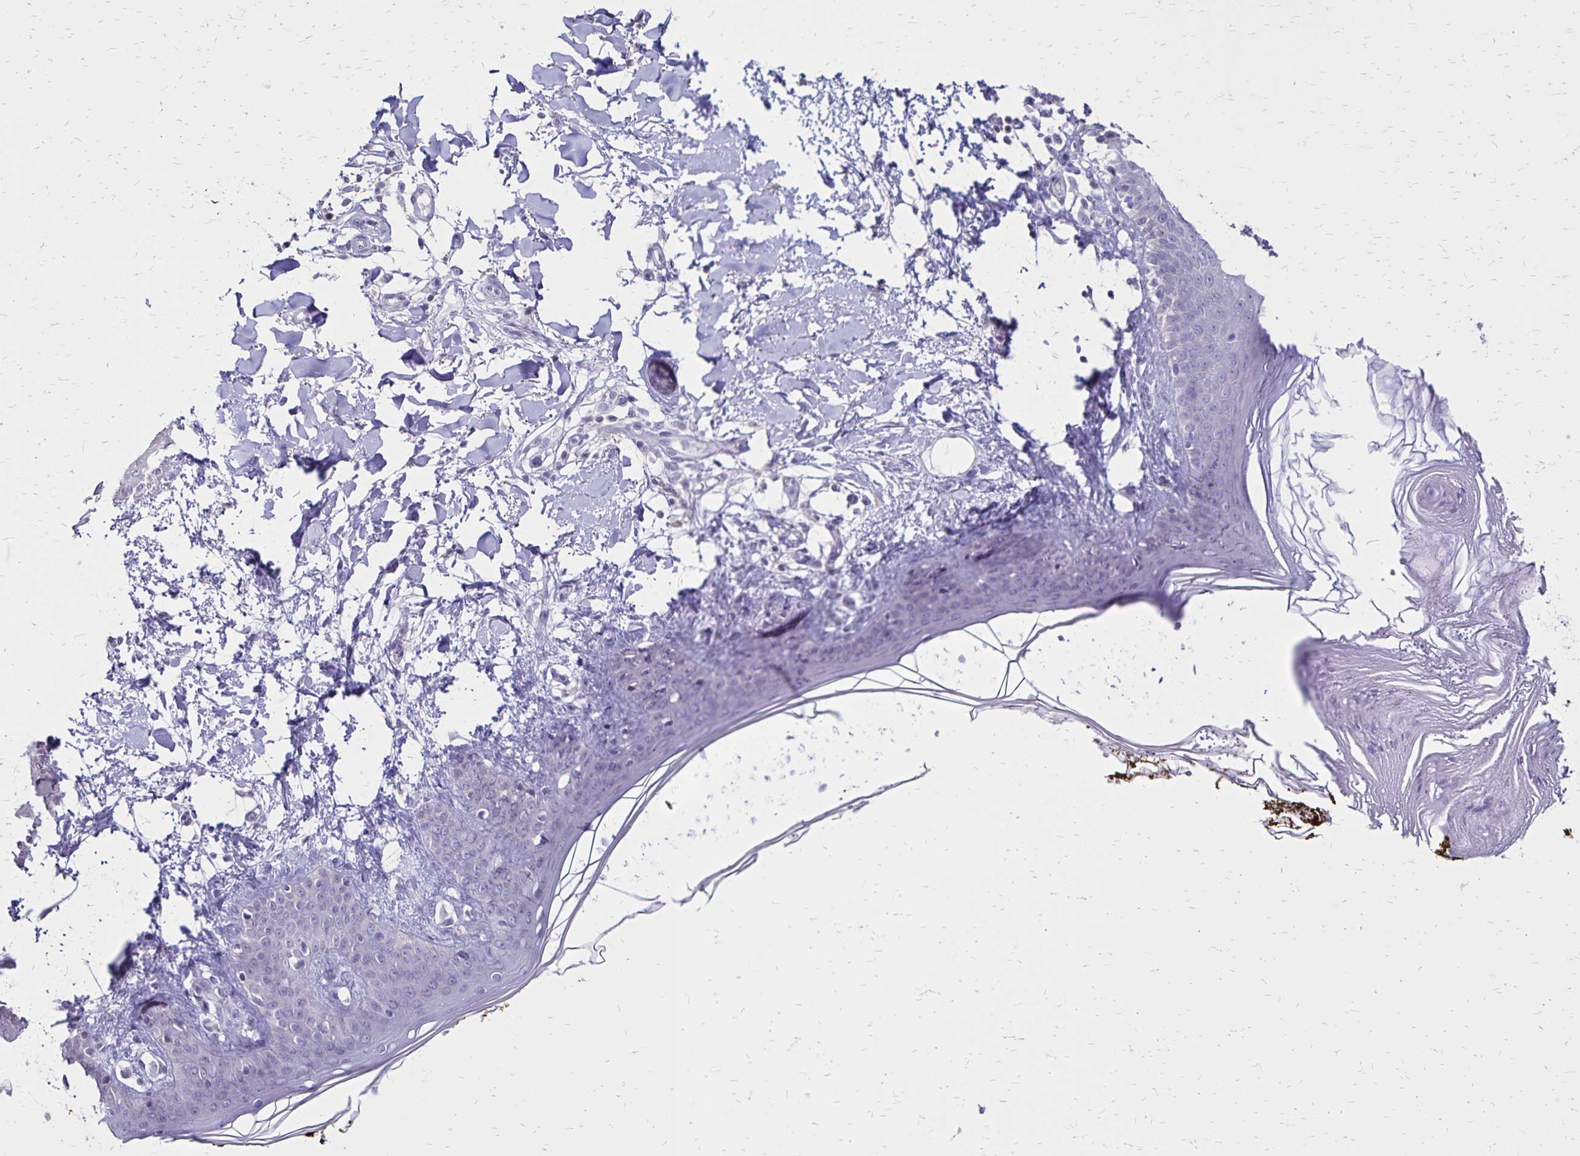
{"staining": {"intensity": "negative", "quantity": "none", "location": "none"}, "tissue": "skin", "cell_type": "Fibroblasts", "image_type": "normal", "snomed": [{"axis": "morphology", "description": "Normal tissue, NOS"}, {"axis": "topography", "description": "Skin"}], "caption": "High power microscopy histopathology image of an immunohistochemistry histopathology image of benign skin, revealing no significant expression in fibroblasts. (DAB (3,3'-diaminobenzidine) immunohistochemistry, high magnification).", "gene": "SH3GL3", "patient": {"sex": "female", "age": 34}}